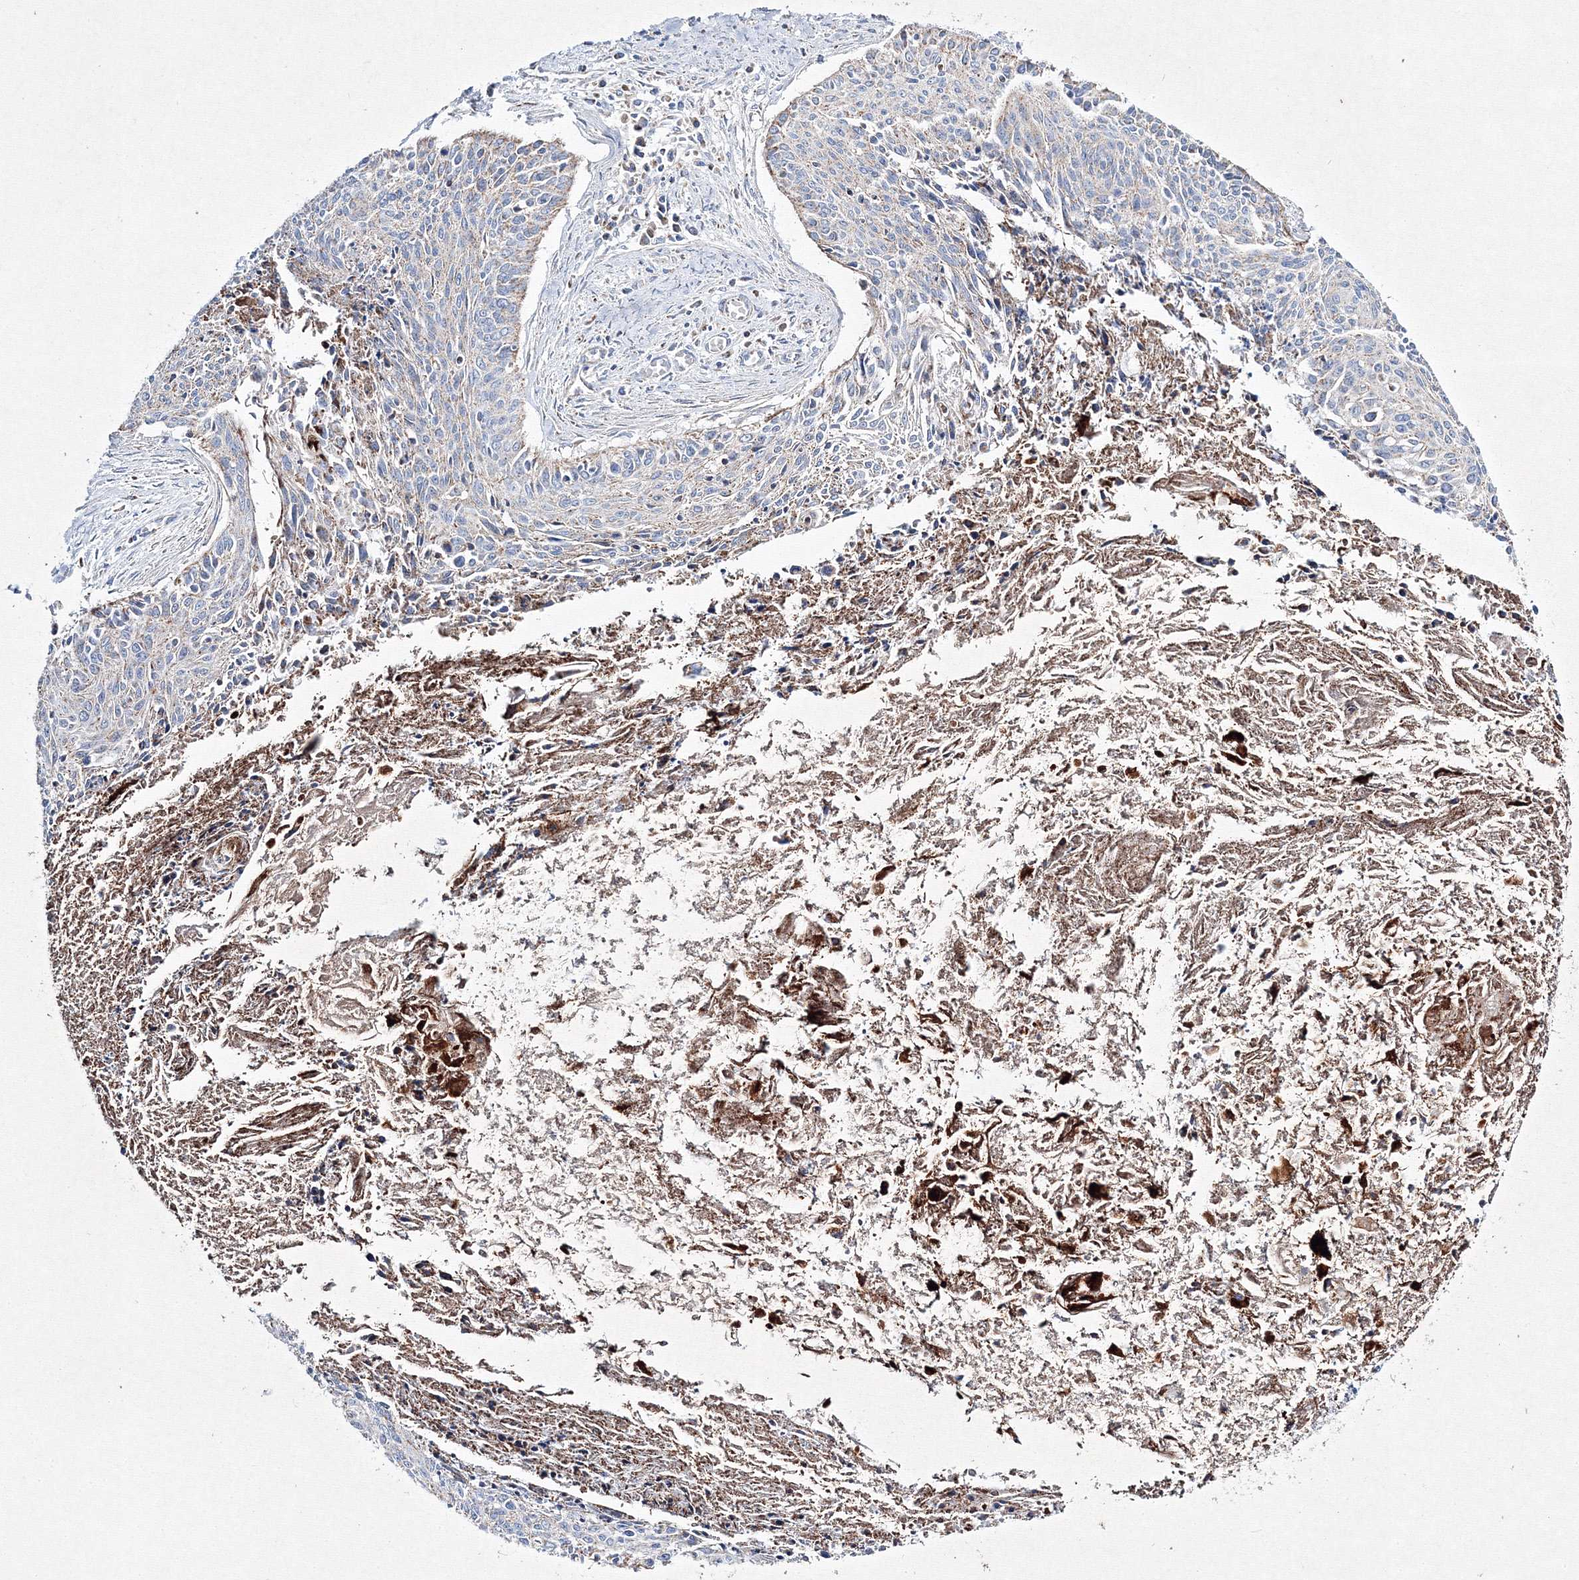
{"staining": {"intensity": "weak", "quantity": "<25%", "location": "cytoplasmic/membranous"}, "tissue": "cervical cancer", "cell_type": "Tumor cells", "image_type": "cancer", "snomed": [{"axis": "morphology", "description": "Squamous cell carcinoma, NOS"}, {"axis": "topography", "description": "Cervix"}], "caption": "Histopathology image shows no significant protein staining in tumor cells of cervical cancer.", "gene": "IGSF9", "patient": {"sex": "female", "age": 55}}